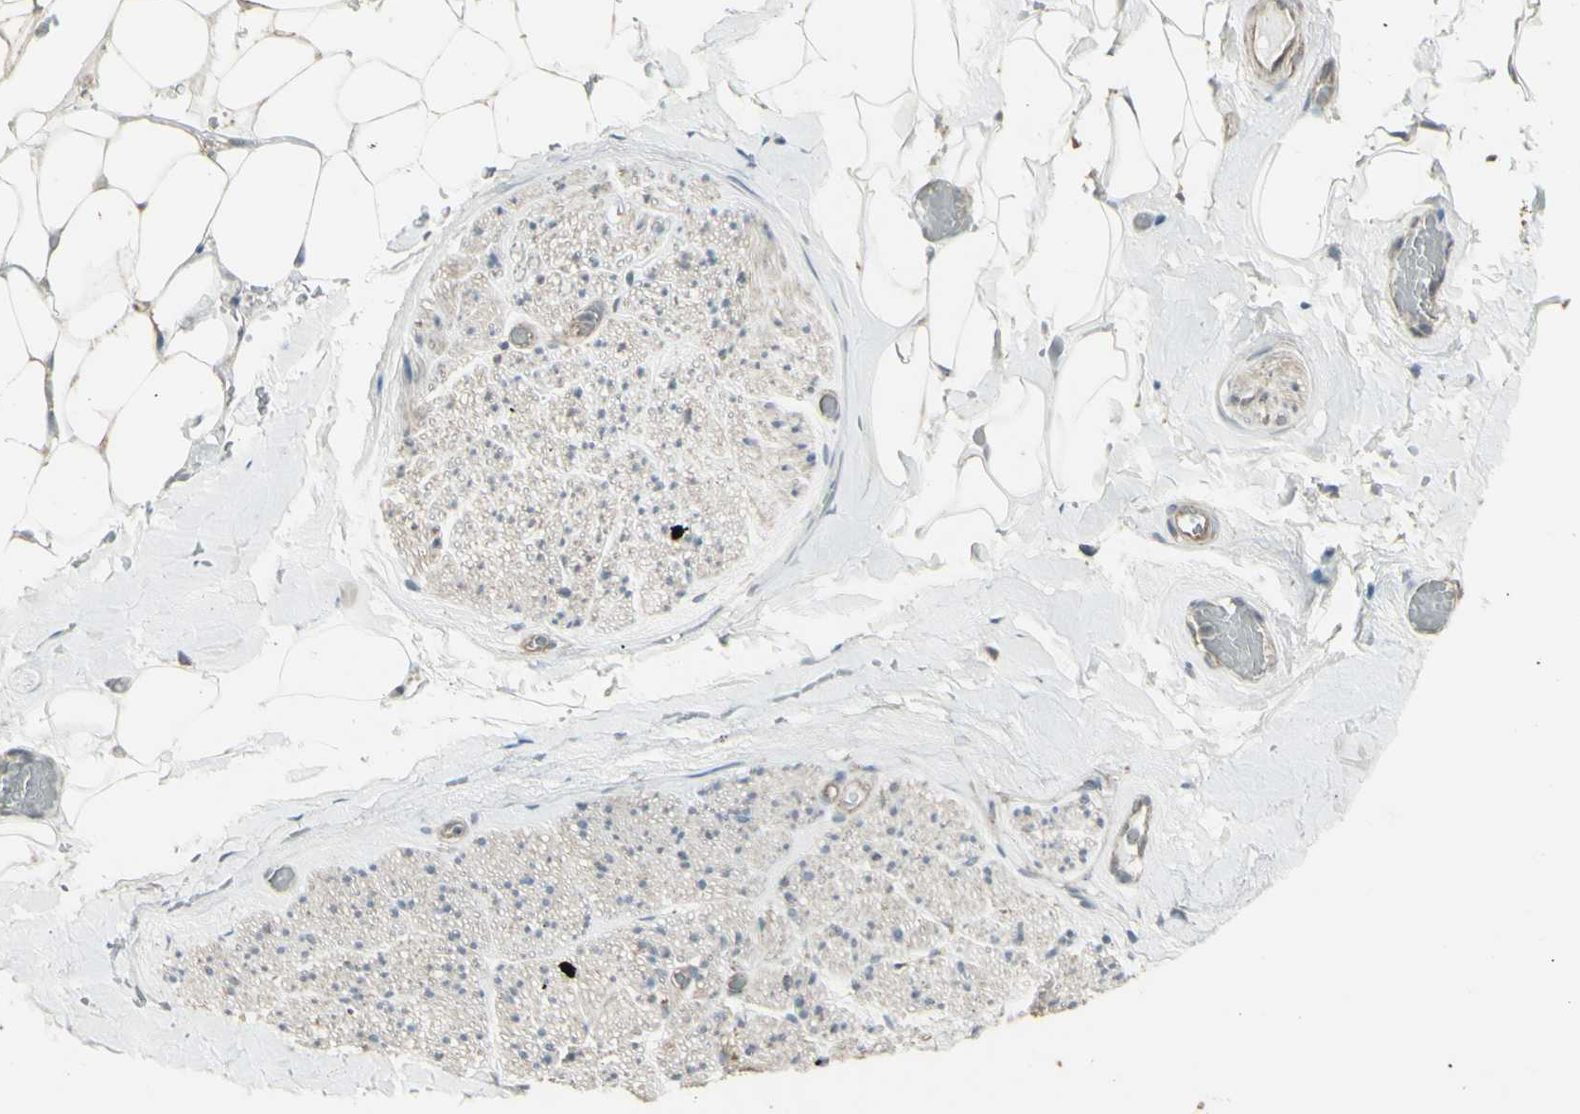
{"staining": {"intensity": "weak", "quantity": ">75%", "location": "cytoplasmic/membranous"}, "tissue": "adipose tissue", "cell_type": "Adipocytes", "image_type": "normal", "snomed": [{"axis": "morphology", "description": "Normal tissue, NOS"}, {"axis": "topography", "description": "Peripheral nerve tissue"}], "caption": "Weak cytoplasmic/membranous staining is seen in about >75% of adipocytes in unremarkable adipose tissue.", "gene": "ENSG00000285526", "patient": {"sex": "male", "age": 70}}